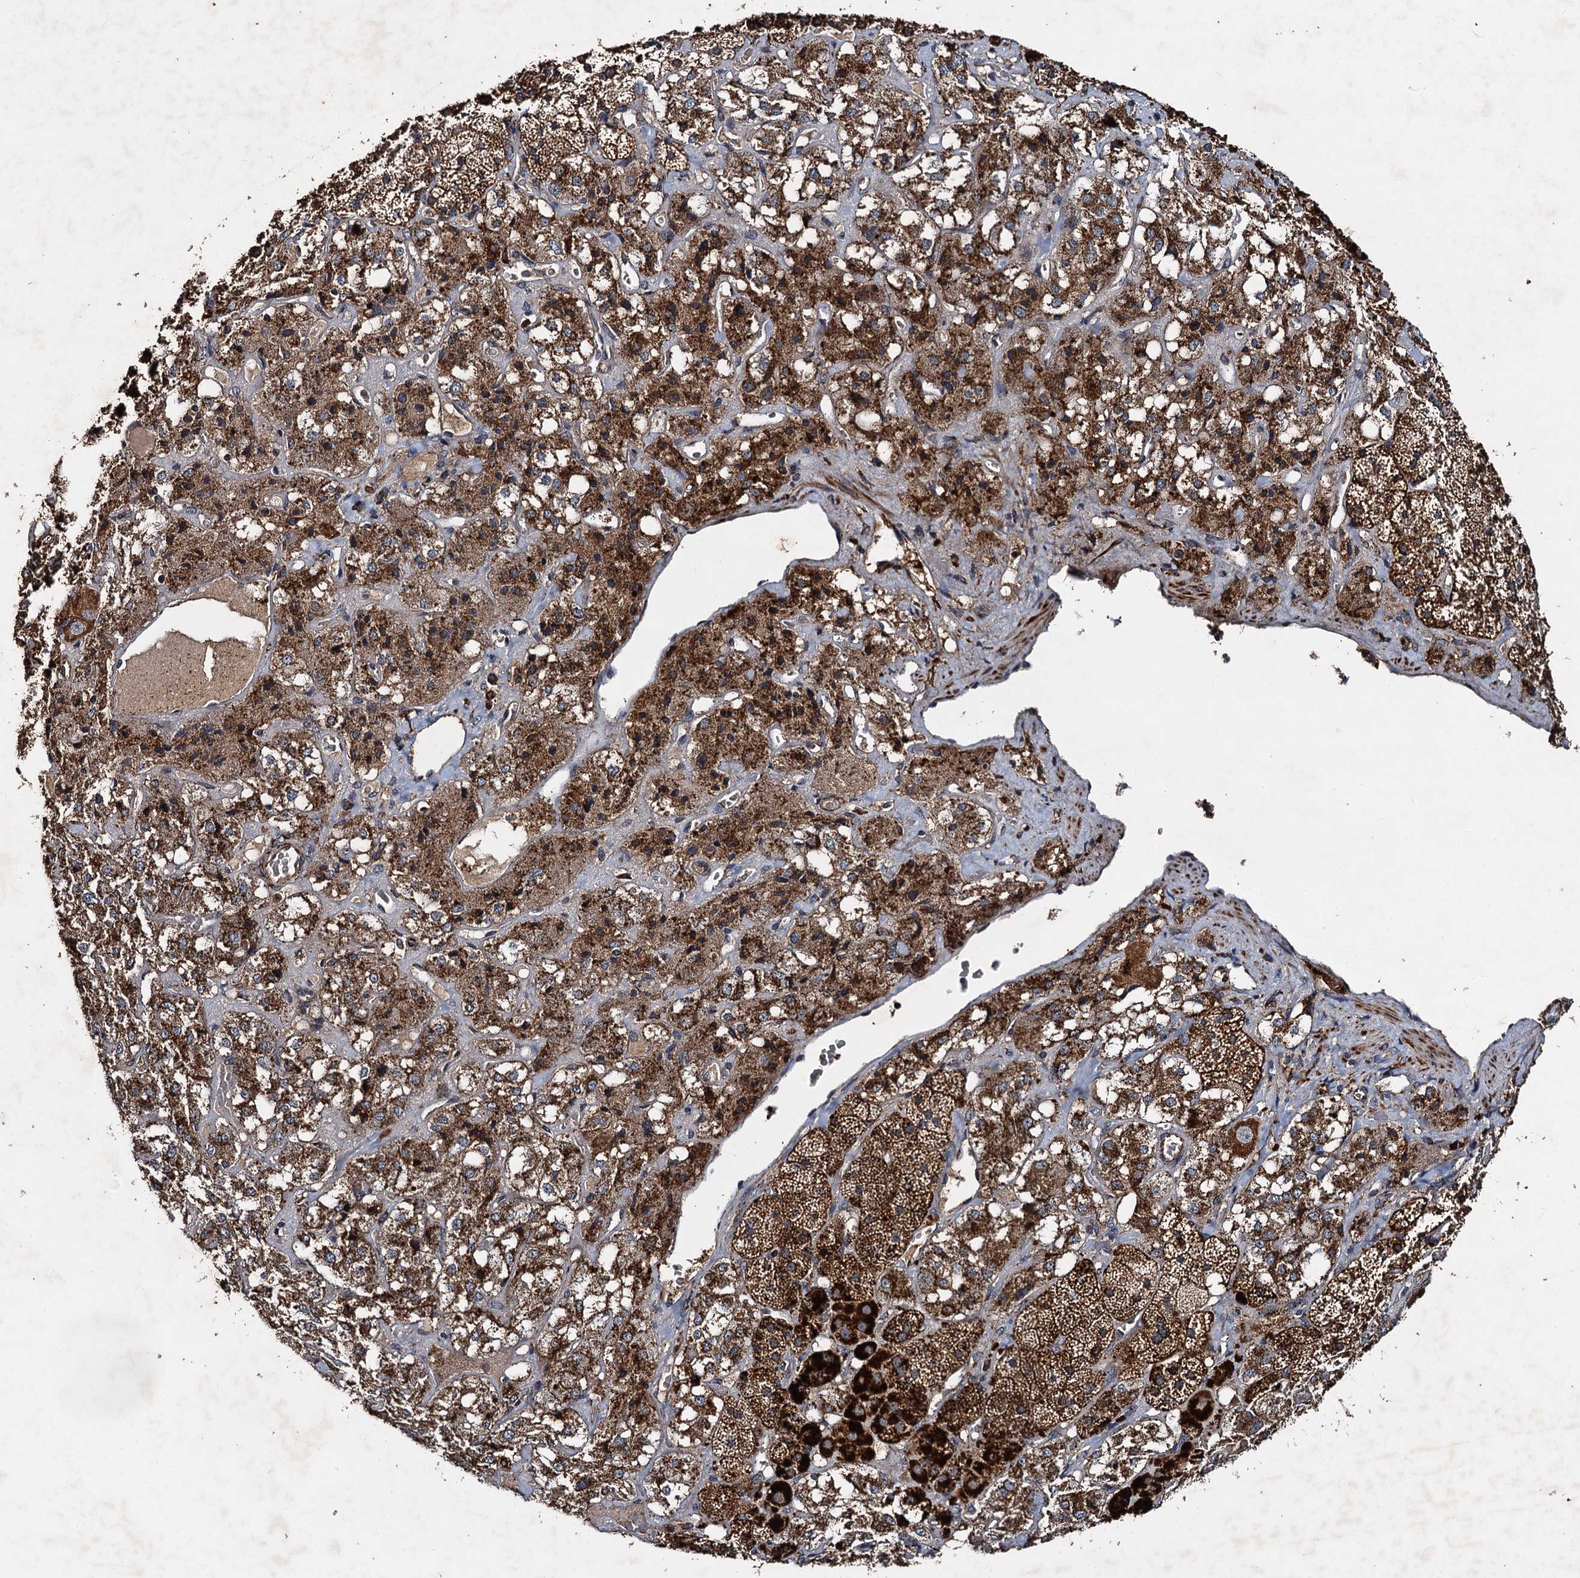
{"staining": {"intensity": "strong", "quantity": ">75%", "location": "cytoplasmic/membranous"}, "tissue": "adrenal gland", "cell_type": "Glandular cells", "image_type": "normal", "snomed": [{"axis": "morphology", "description": "Normal tissue, NOS"}, {"axis": "topography", "description": "Adrenal gland"}], "caption": "Immunohistochemistry (IHC) of normal adrenal gland shows high levels of strong cytoplasmic/membranous positivity in about >75% of glandular cells.", "gene": "NDUFA13", "patient": {"sex": "male", "age": 57}}